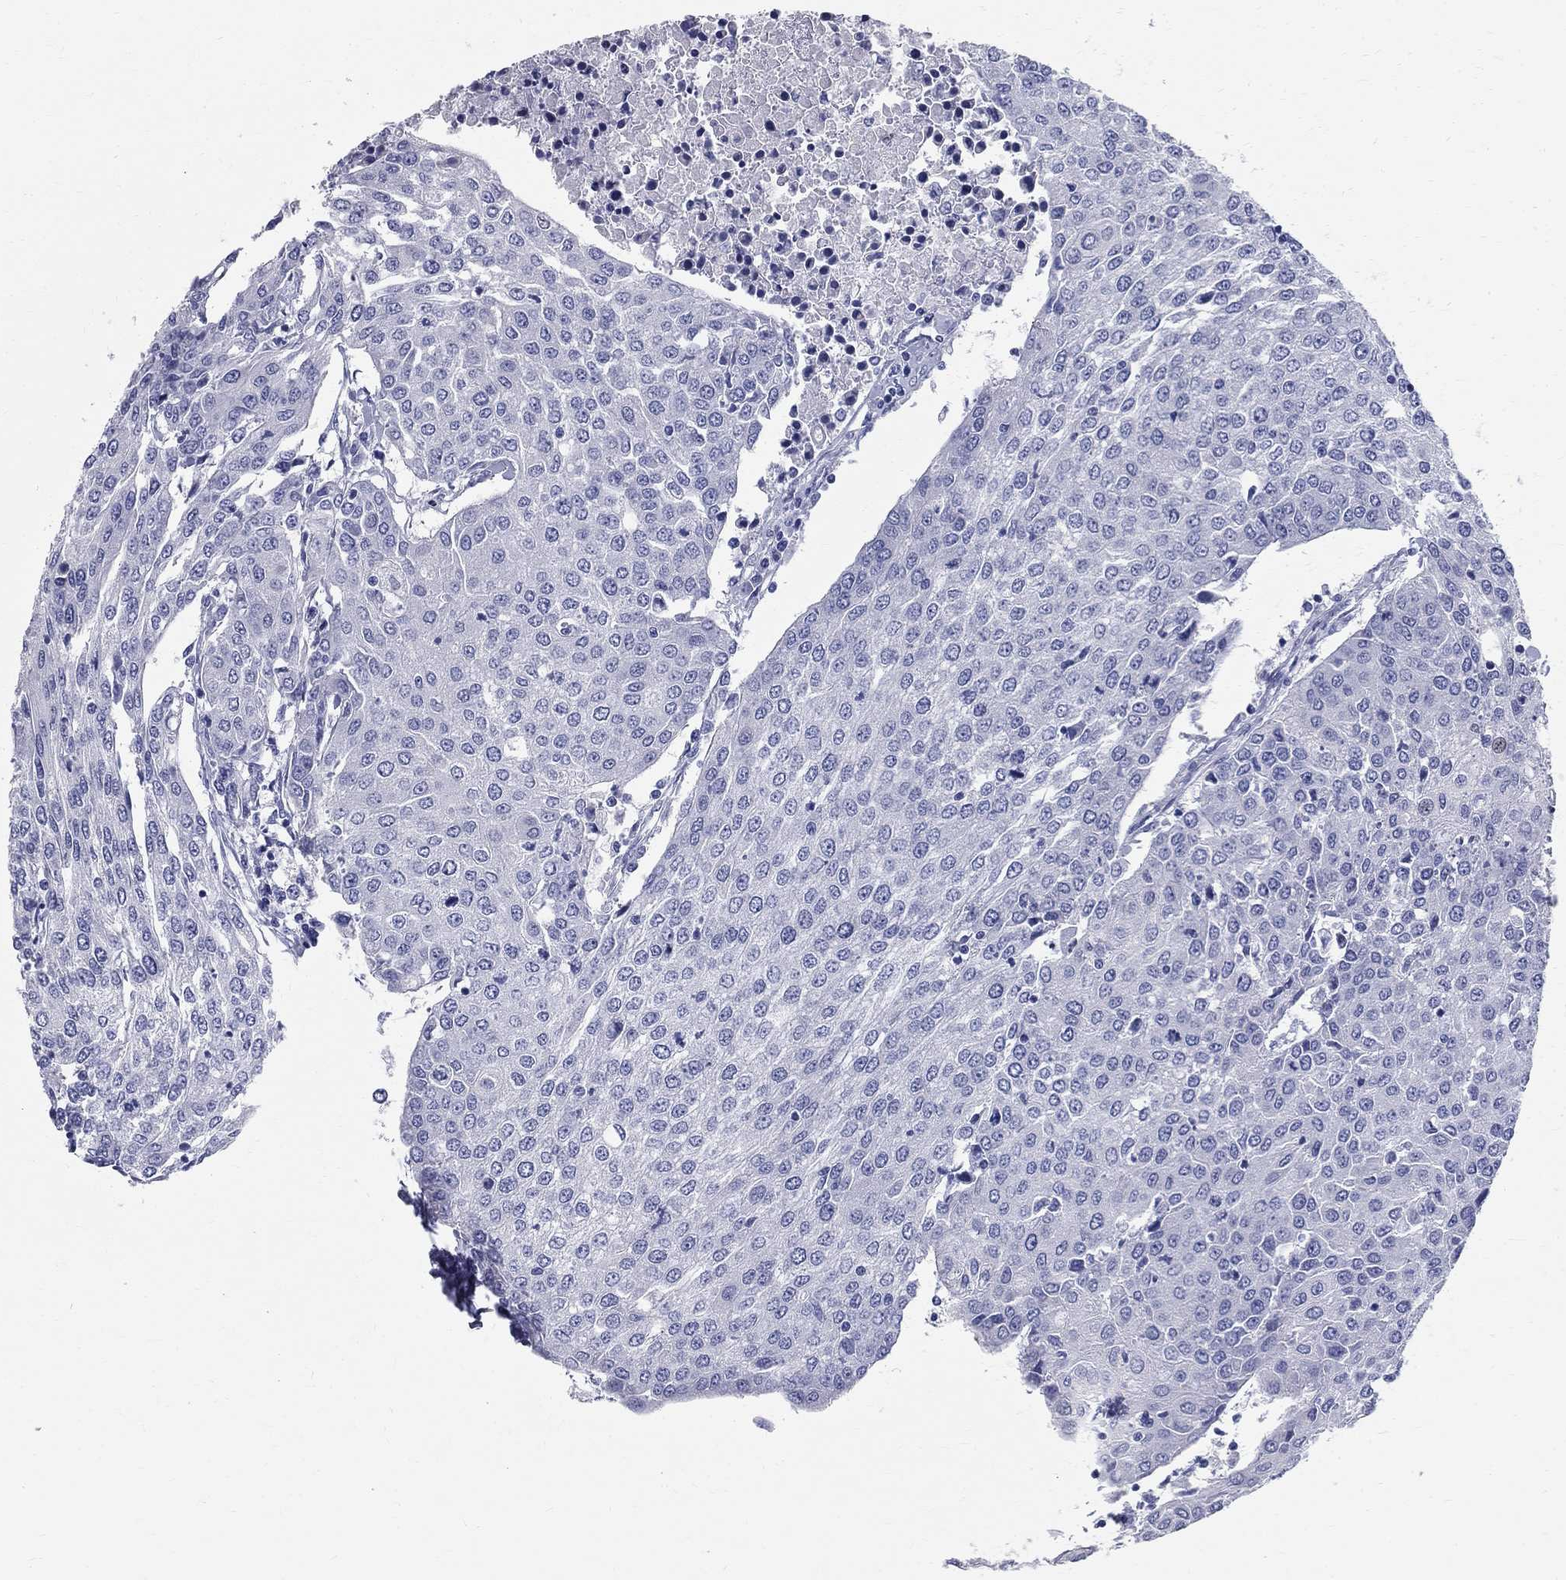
{"staining": {"intensity": "negative", "quantity": "none", "location": "none"}, "tissue": "urothelial cancer", "cell_type": "Tumor cells", "image_type": "cancer", "snomed": [{"axis": "morphology", "description": "Urothelial carcinoma, High grade"}, {"axis": "topography", "description": "Urinary bladder"}], "caption": "The micrograph reveals no significant expression in tumor cells of urothelial carcinoma (high-grade).", "gene": "TGM4", "patient": {"sex": "female", "age": 85}}